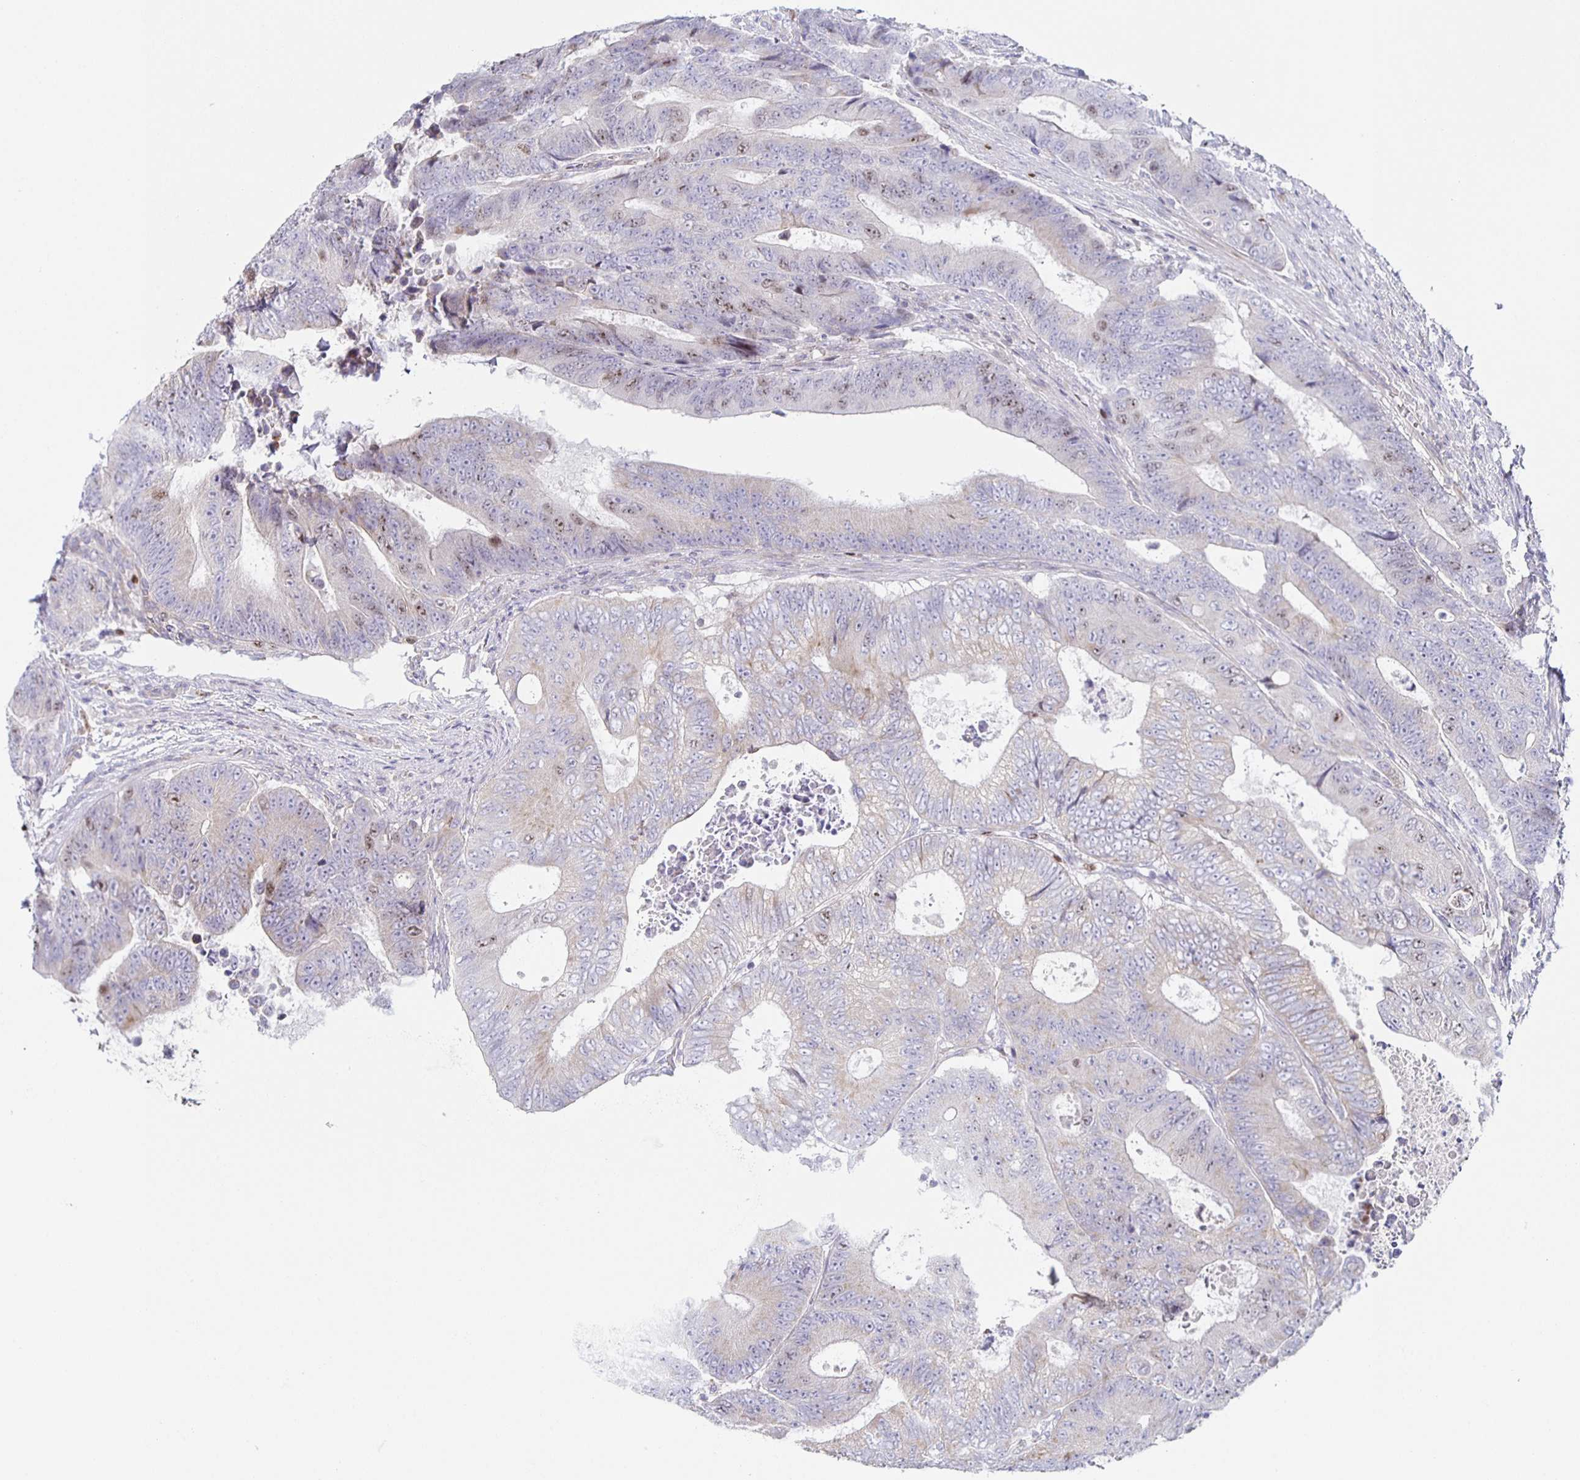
{"staining": {"intensity": "weak", "quantity": "25%-75%", "location": "nuclear"}, "tissue": "colorectal cancer", "cell_type": "Tumor cells", "image_type": "cancer", "snomed": [{"axis": "morphology", "description": "Adenocarcinoma, NOS"}, {"axis": "topography", "description": "Colon"}], "caption": "Protein expression analysis of adenocarcinoma (colorectal) displays weak nuclear staining in about 25%-75% of tumor cells.", "gene": "CENPH", "patient": {"sex": "female", "age": 48}}